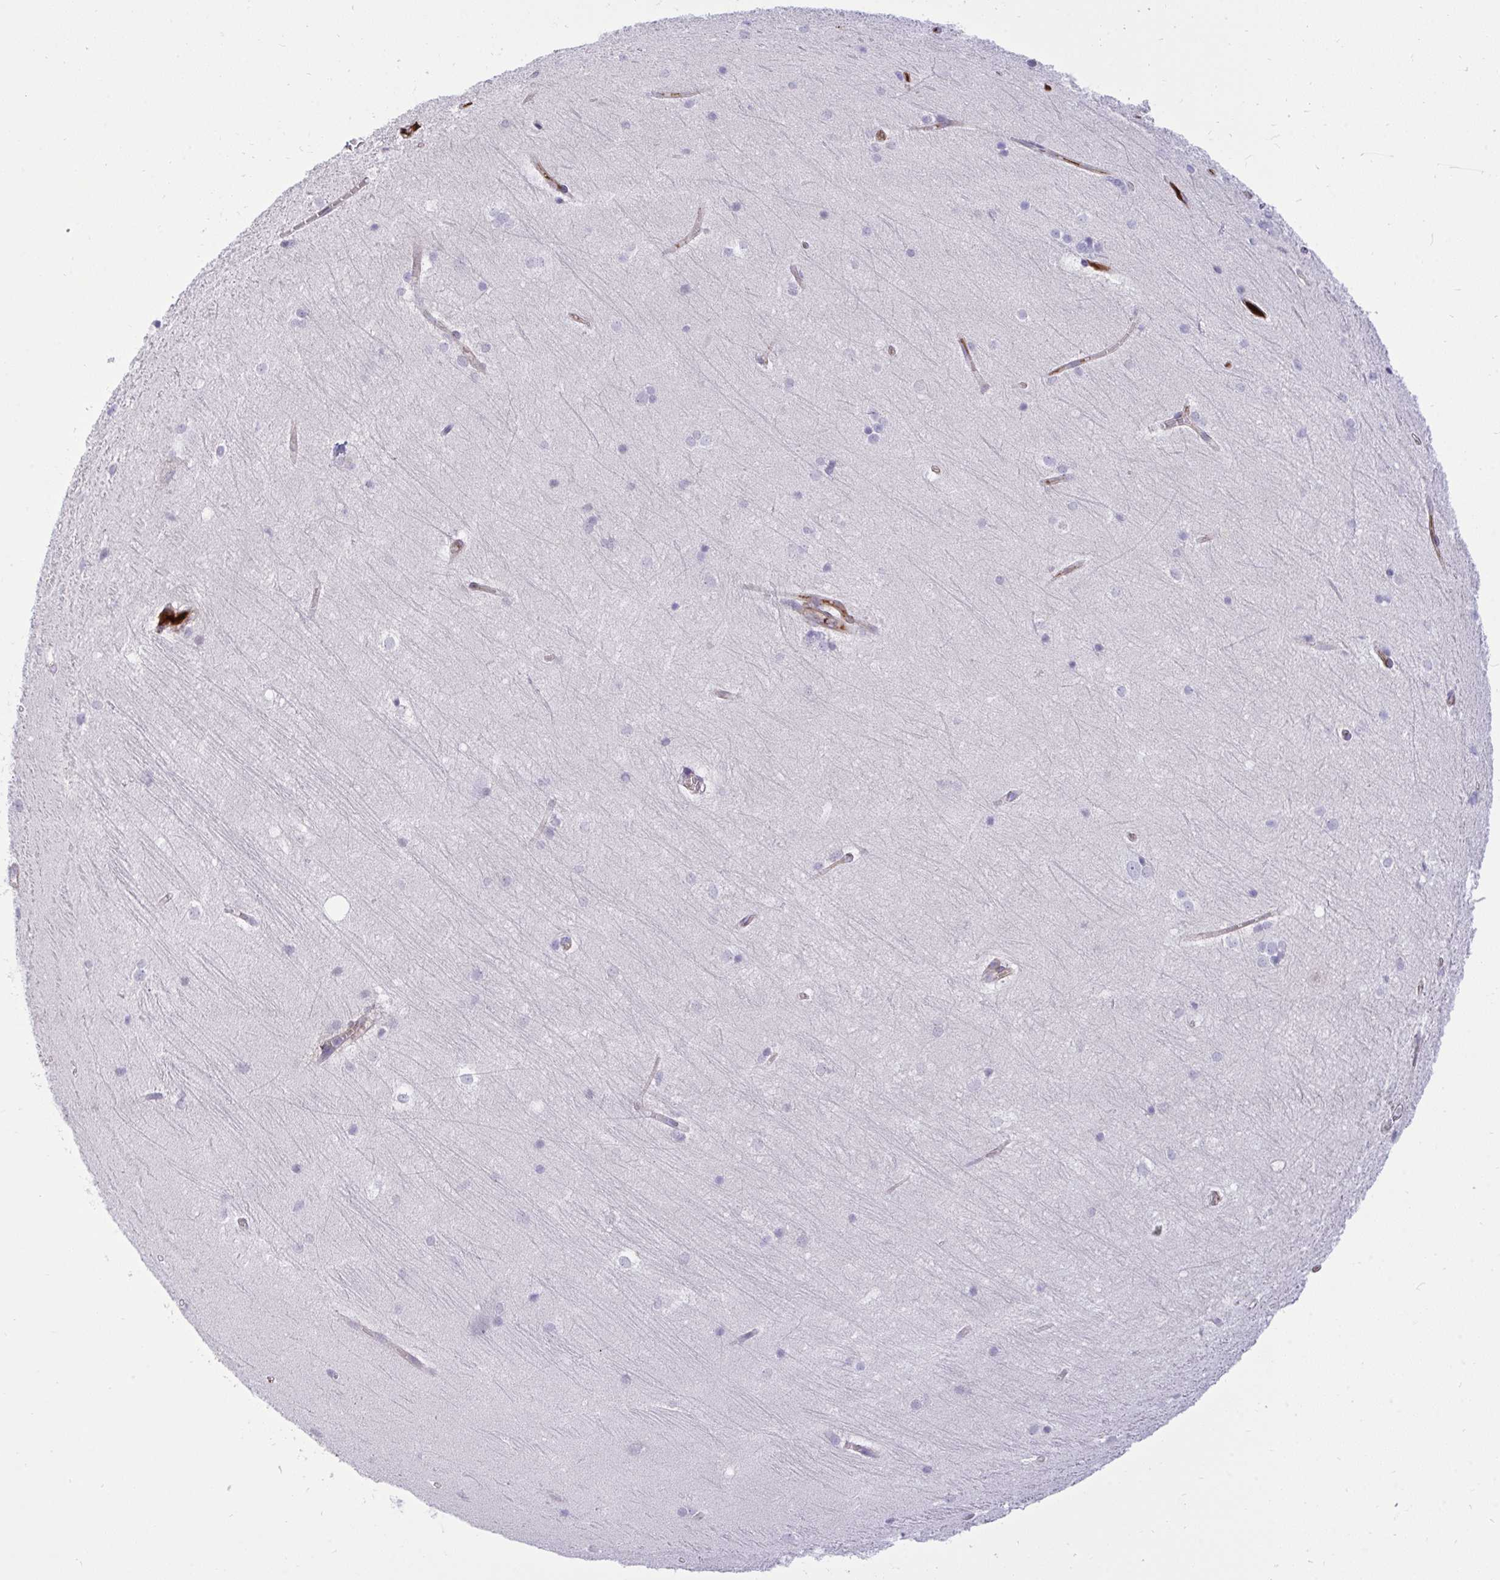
{"staining": {"intensity": "negative", "quantity": "none", "location": "none"}, "tissue": "hippocampus", "cell_type": "Glial cells", "image_type": "normal", "snomed": [{"axis": "morphology", "description": "Normal tissue, NOS"}, {"axis": "topography", "description": "Cerebral cortex"}, {"axis": "topography", "description": "Hippocampus"}], "caption": "Hippocampus stained for a protein using immunohistochemistry demonstrates no positivity glial cells.", "gene": "F2", "patient": {"sex": "female", "age": 19}}